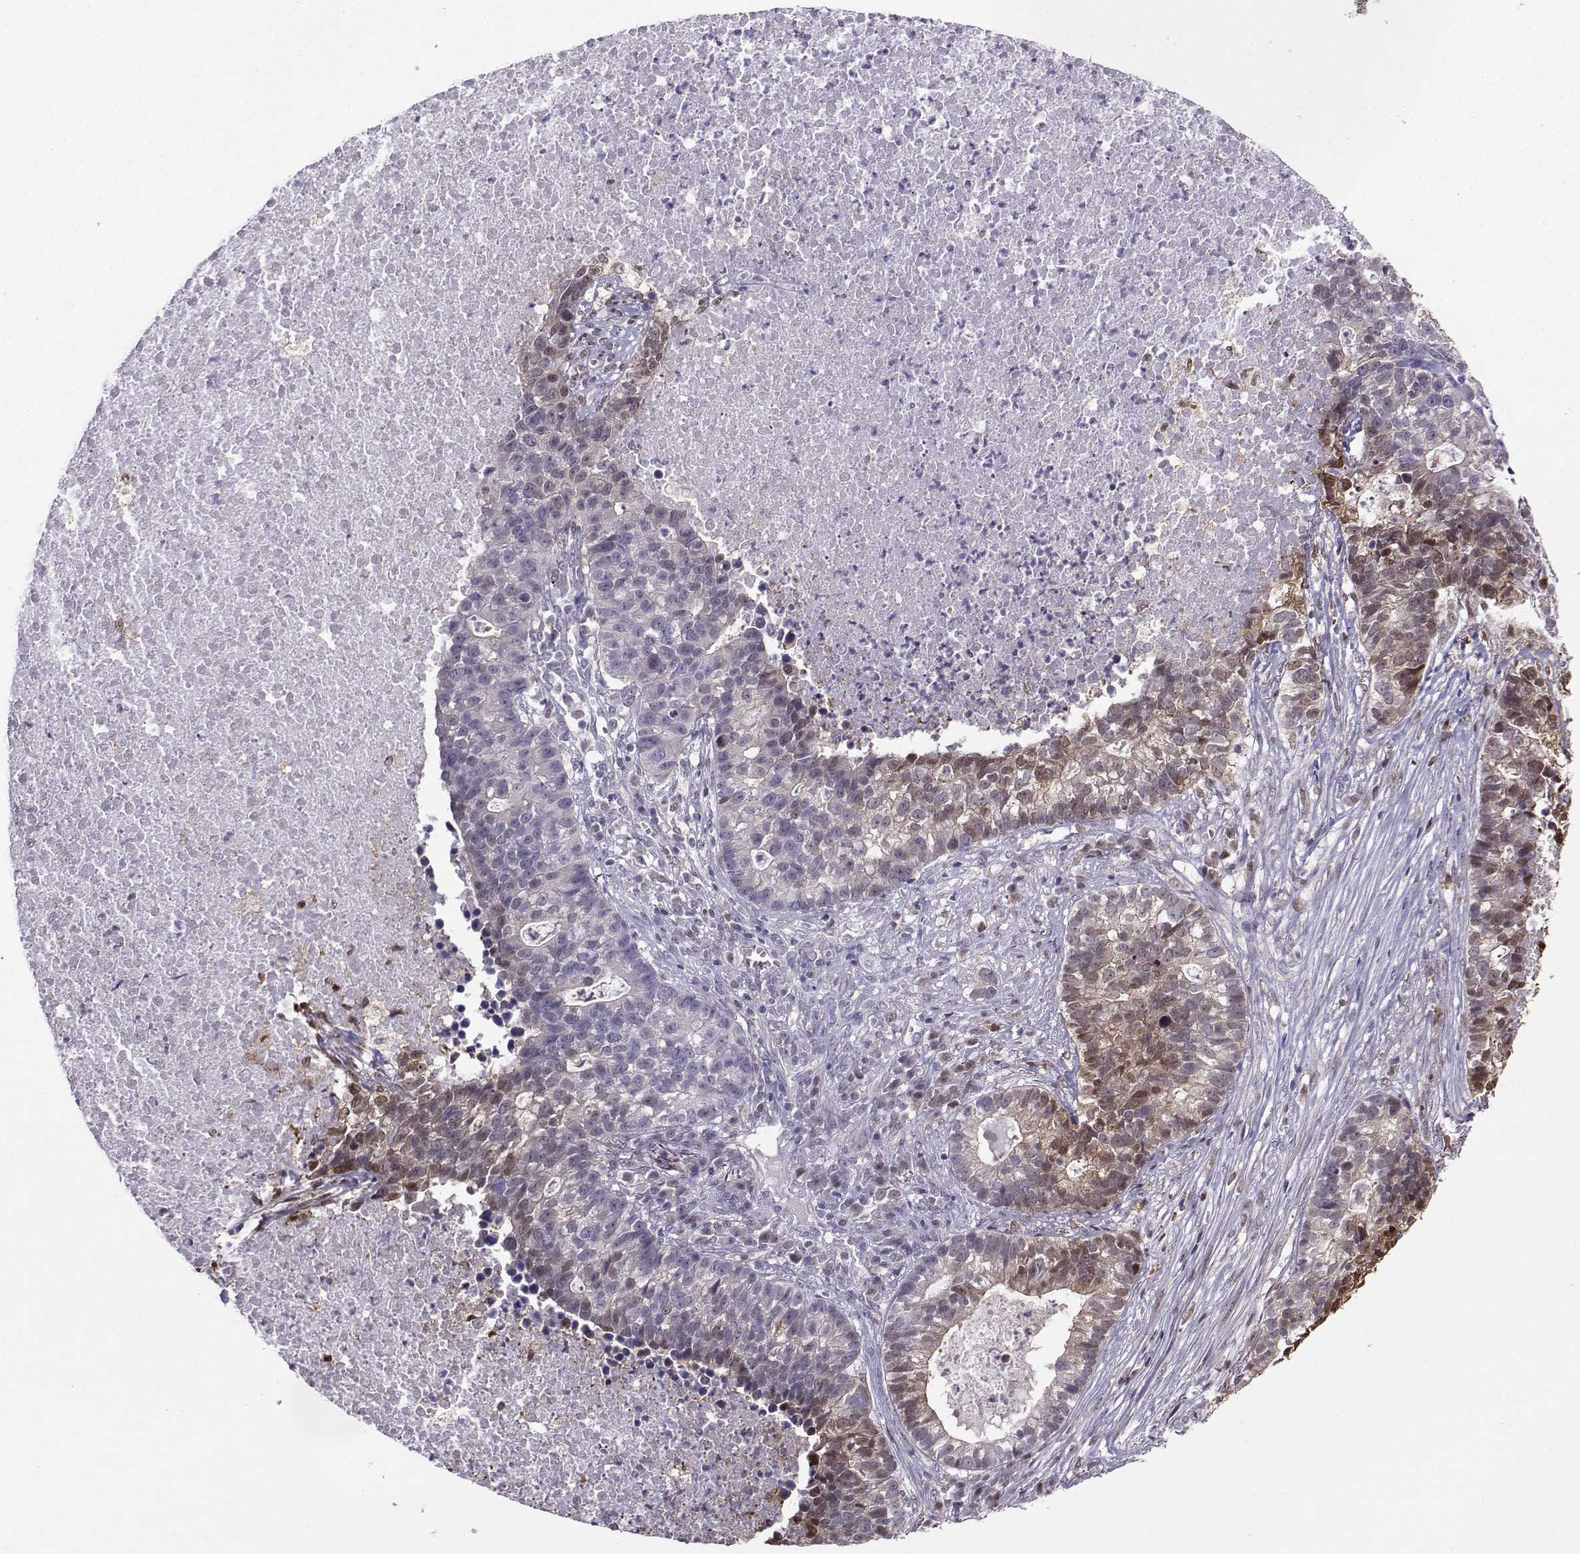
{"staining": {"intensity": "weak", "quantity": "<25%", "location": "cytoplasmic/membranous"}, "tissue": "lung cancer", "cell_type": "Tumor cells", "image_type": "cancer", "snomed": [{"axis": "morphology", "description": "Adenocarcinoma, NOS"}, {"axis": "topography", "description": "Lung"}], "caption": "This is an IHC image of human adenocarcinoma (lung). There is no staining in tumor cells.", "gene": "PGK1", "patient": {"sex": "male", "age": 57}}